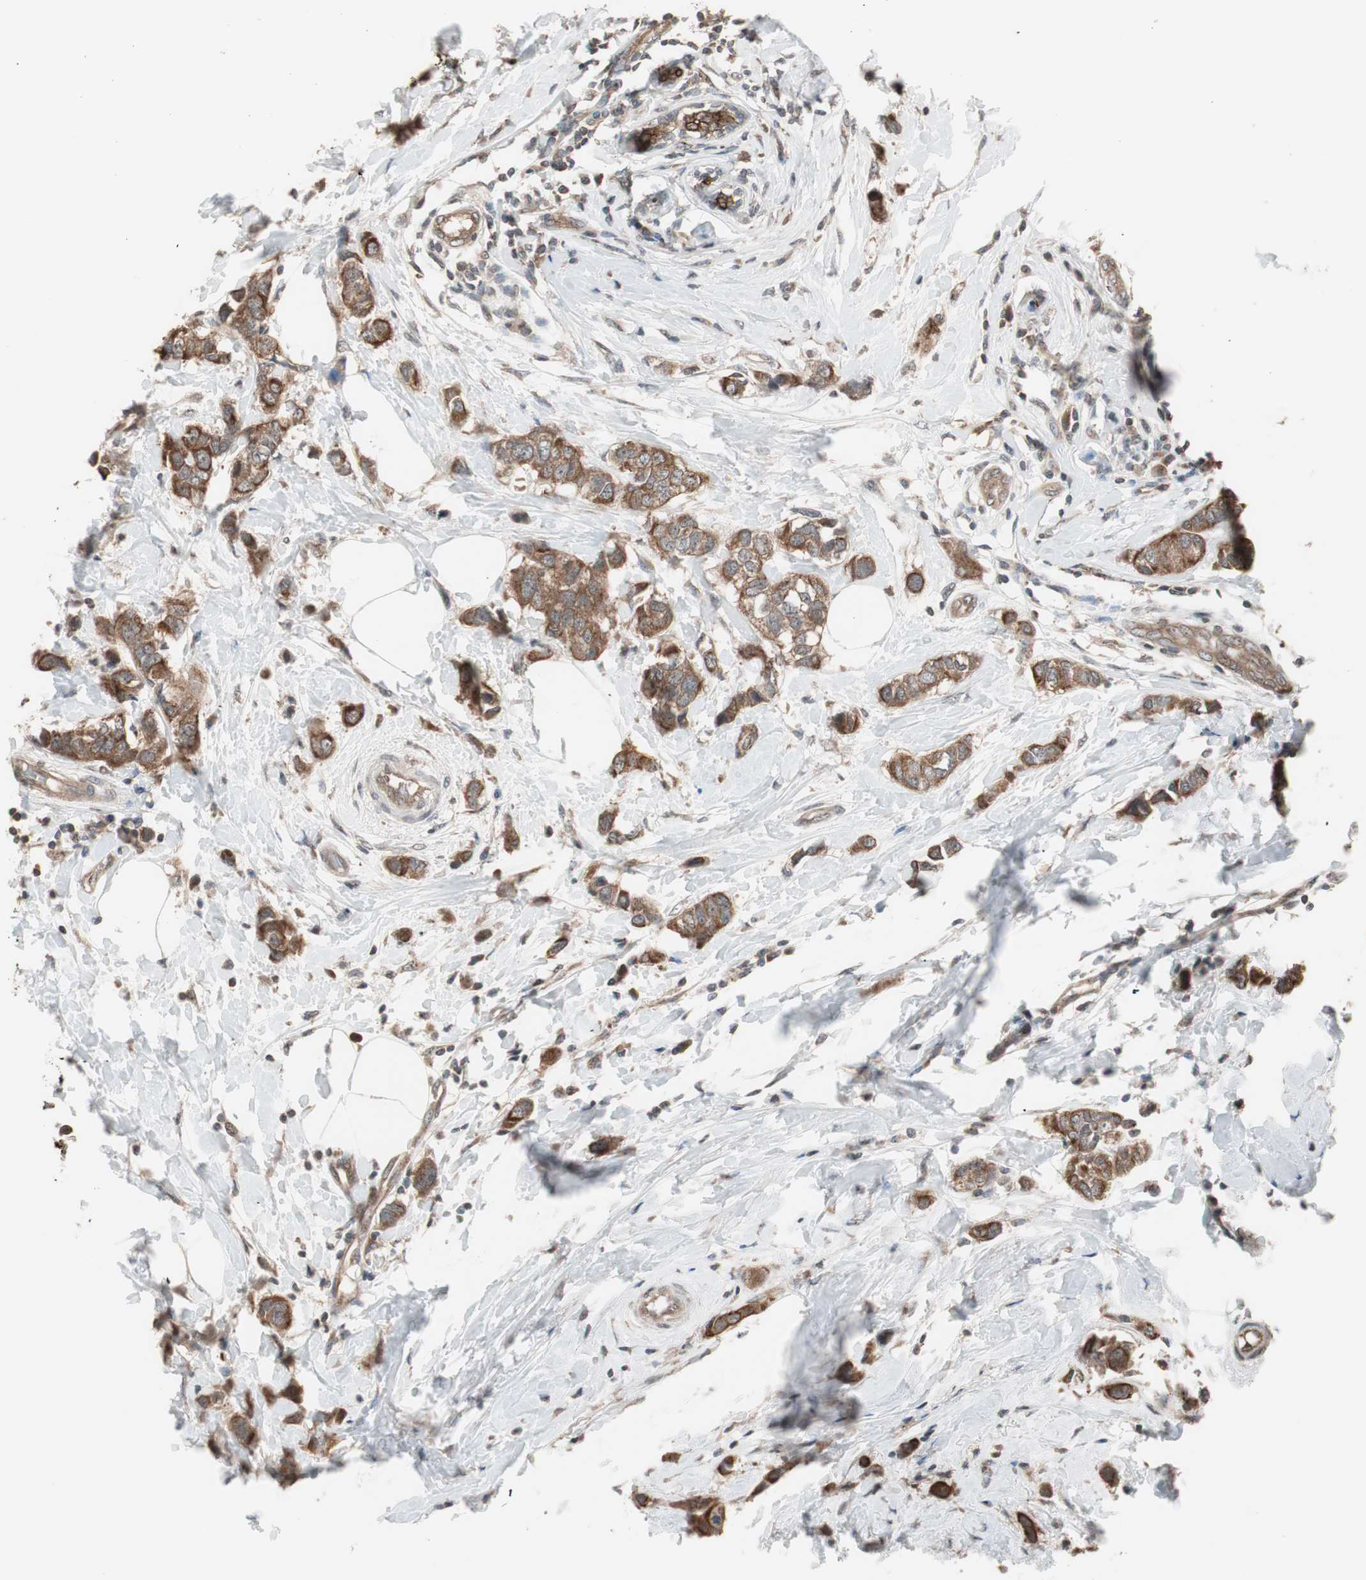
{"staining": {"intensity": "moderate", "quantity": ">75%", "location": "cytoplasmic/membranous"}, "tissue": "breast cancer", "cell_type": "Tumor cells", "image_type": "cancer", "snomed": [{"axis": "morphology", "description": "Duct carcinoma"}, {"axis": "topography", "description": "Breast"}], "caption": "Breast cancer (infiltrating ductal carcinoma) stained with a brown dye reveals moderate cytoplasmic/membranous positive staining in about >75% of tumor cells.", "gene": "FBXO5", "patient": {"sex": "female", "age": 50}}